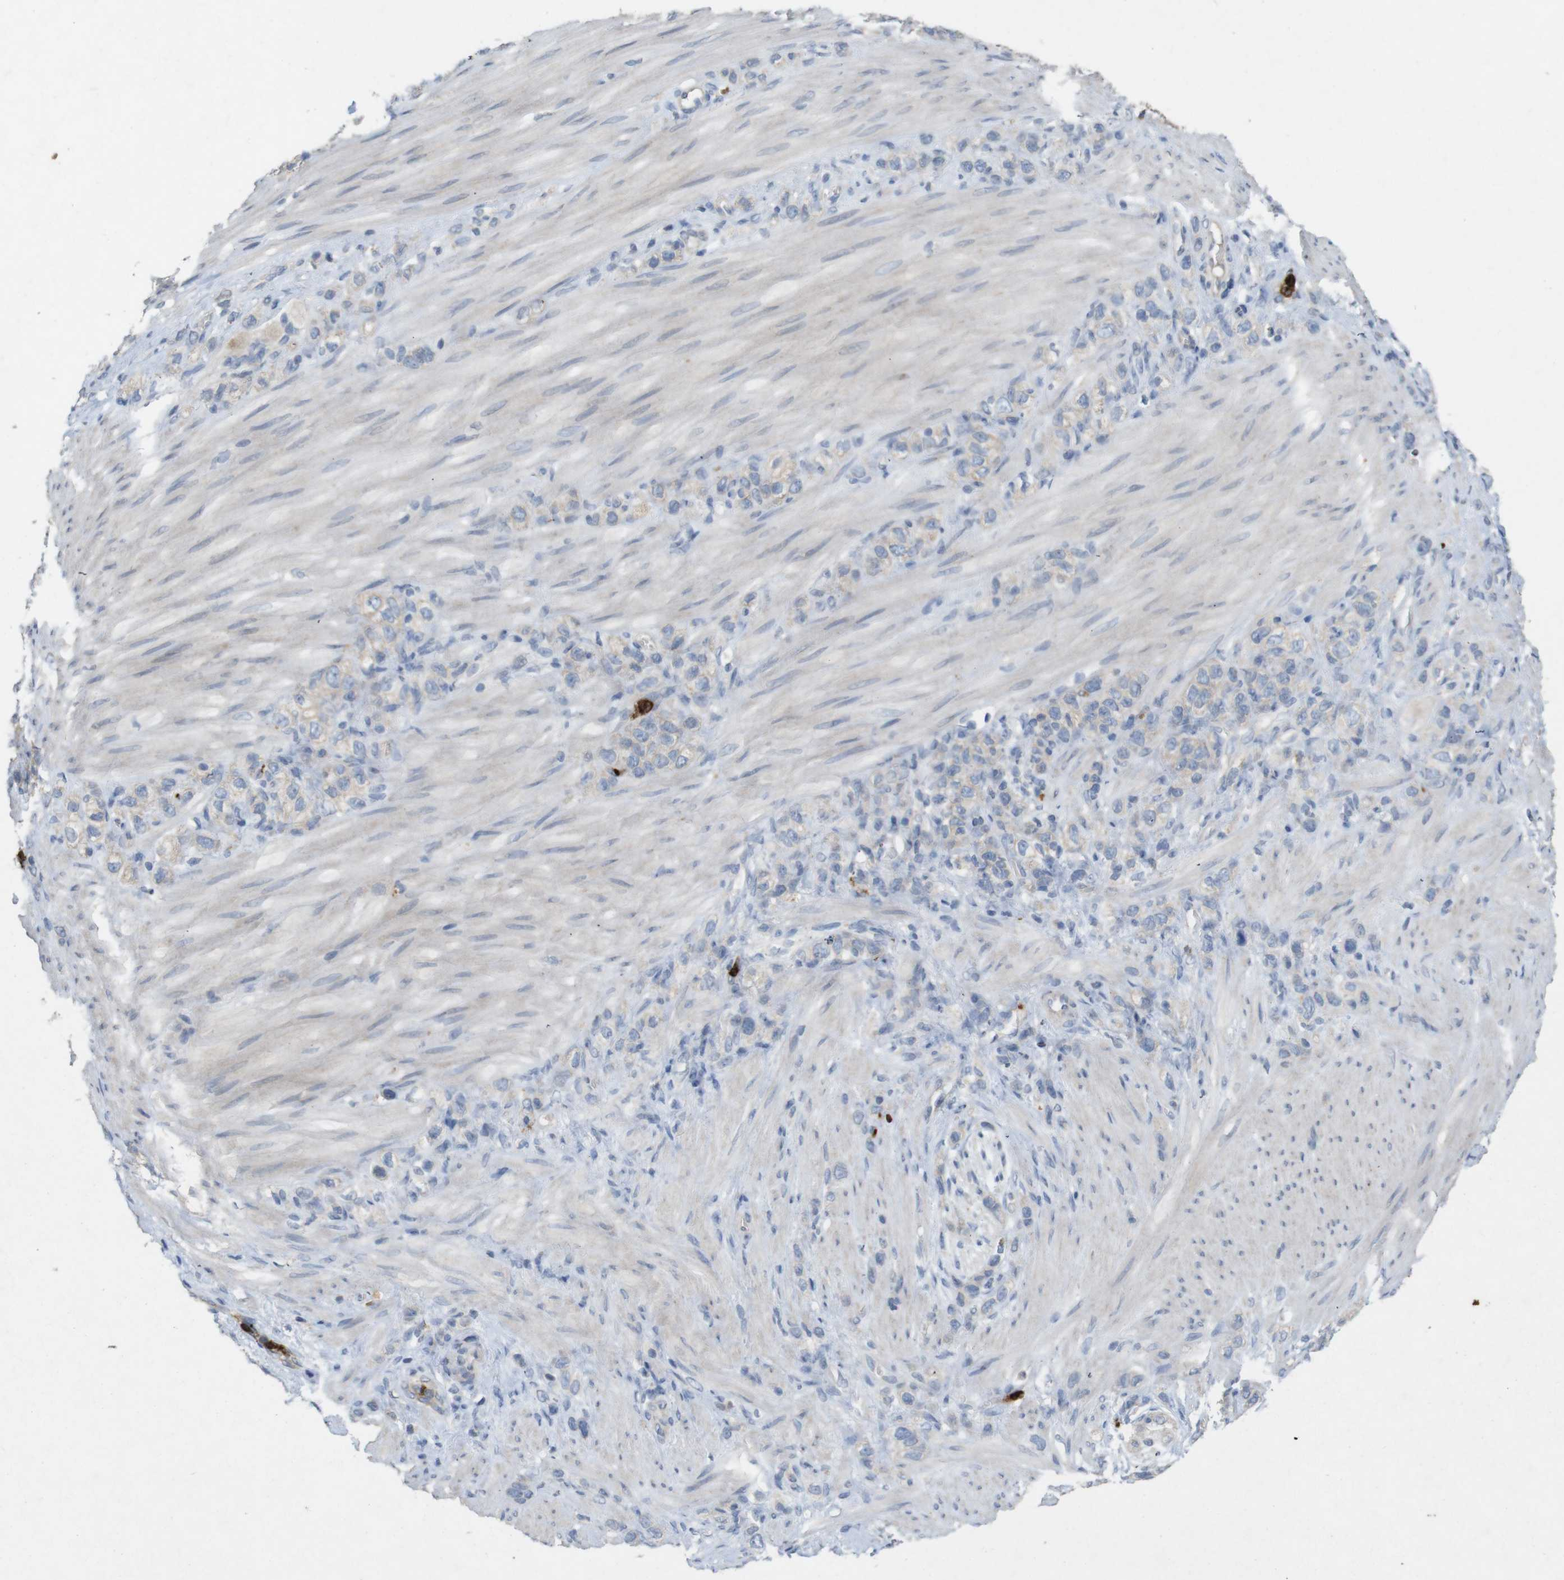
{"staining": {"intensity": "negative", "quantity": "none", "location": "none"}, "tissue": "stomach cancer", "cell_type": "Tumor cells", "image_type": "cancer", "snomed": [{"axis": "morphology", "description": "Adenocarcinoma, NOS"}, {"axis": "morphology", "description": "Adenocarcinoma, High grade"}, {"axis": "topography", "description": "Stomach, upper"}, {"axis": "topography", "description": "Stomach, lower"}], "caption": "Human stomach cancer stained for a protein using IHC displays no positivity in tumor cells.", "gene": "TSPAN14", "patient": {"sex": "female", "age": 65}}